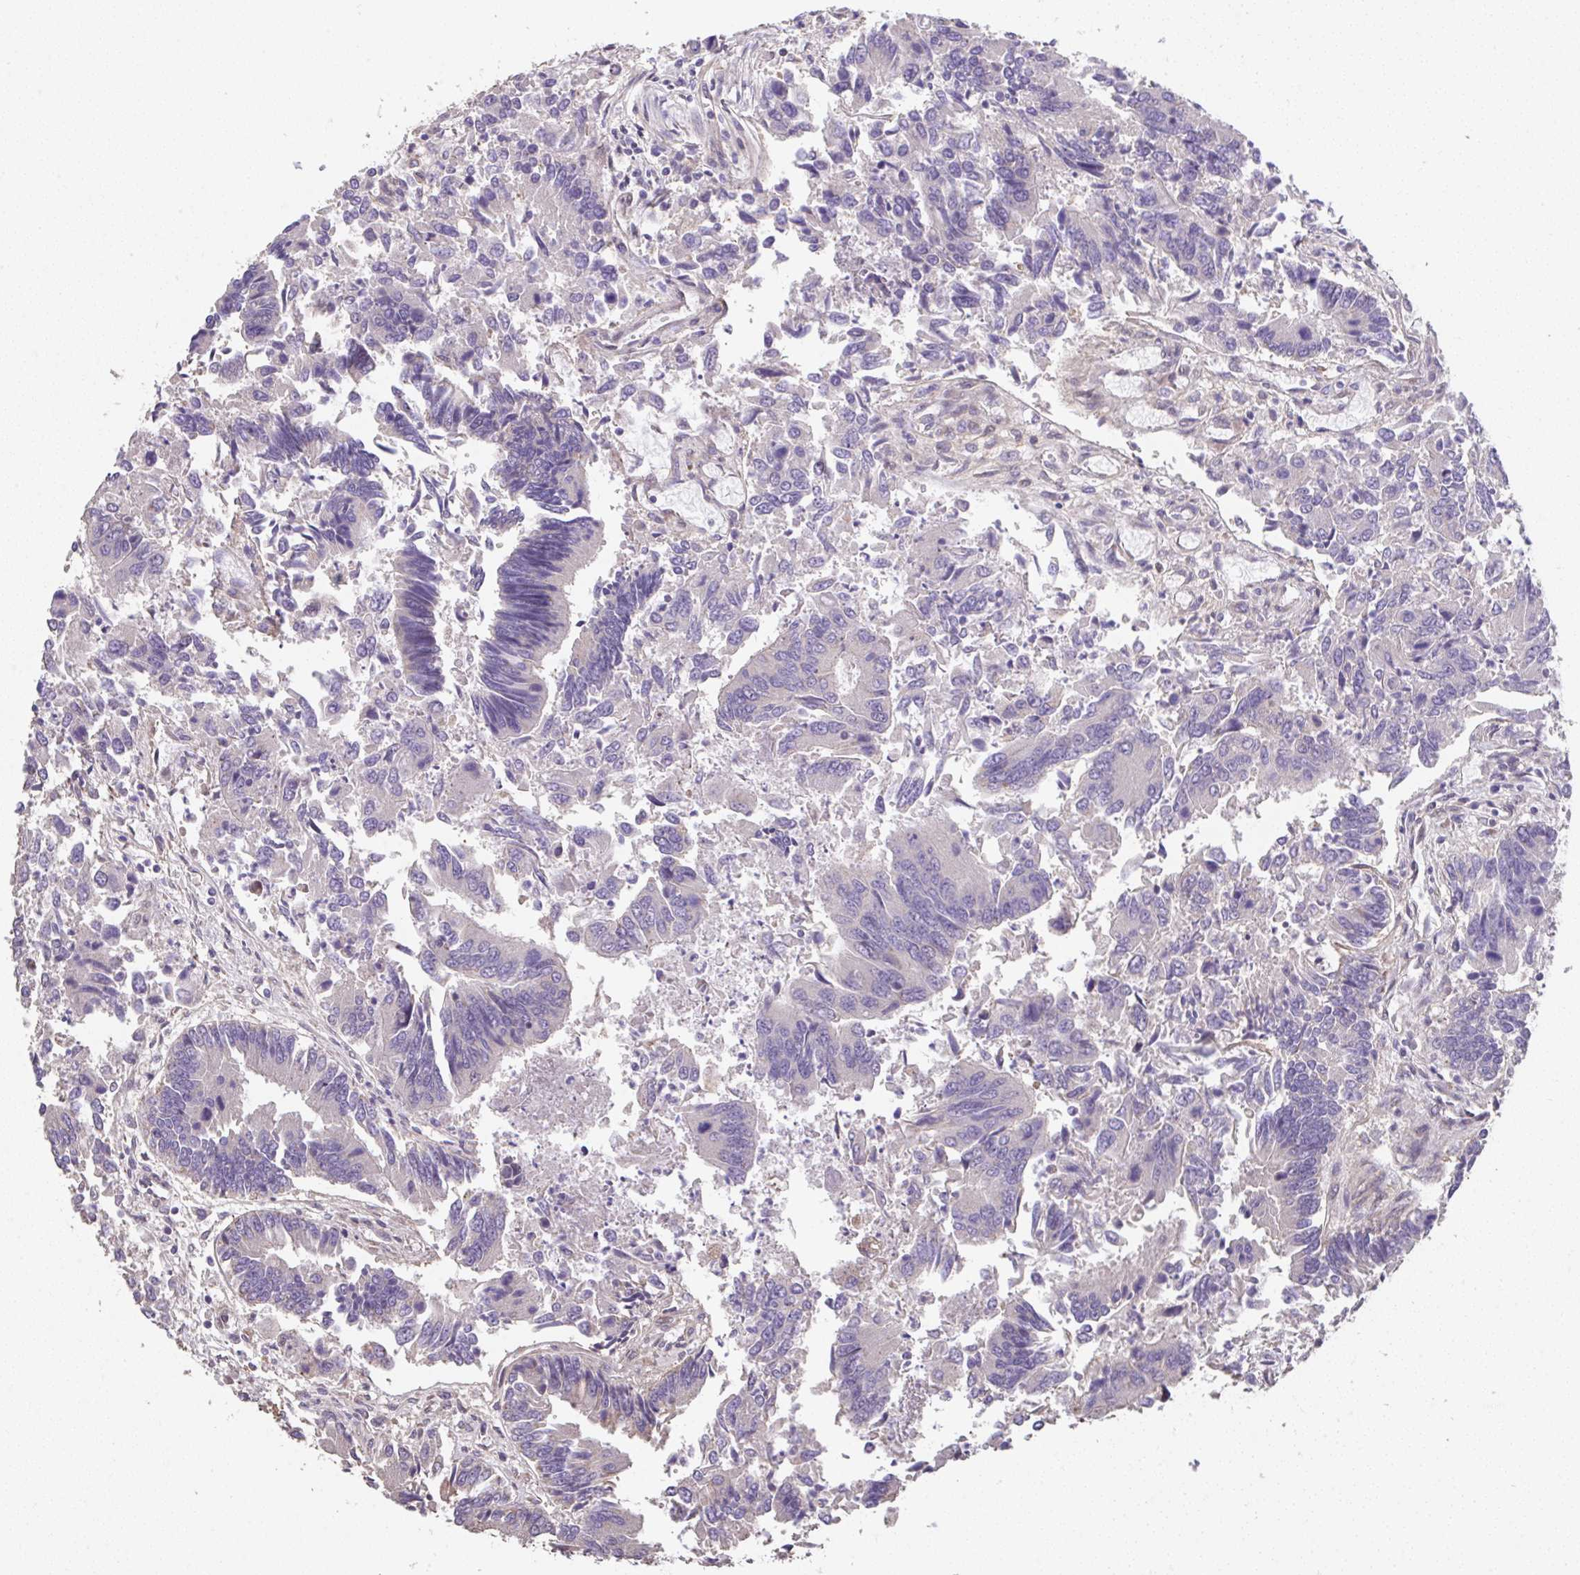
{"staining": {"intensity": "negative", "quantity": "none", "location": "none"}, "tissue": "colorectal cancer", "cell_type": "Tumor cells", "image_type": "cancer", "snomed": [{"axis": "morphology", "description": "Adenocarcinoma, NOS"}, {"axis": "topography", "description": "Colon"}], "caption": "A micrograph of human colorectal cancer is negative for staining in tumor cells.", "gene": "RUNDC3B", "patient": {"sex": "female", "age": 67}}